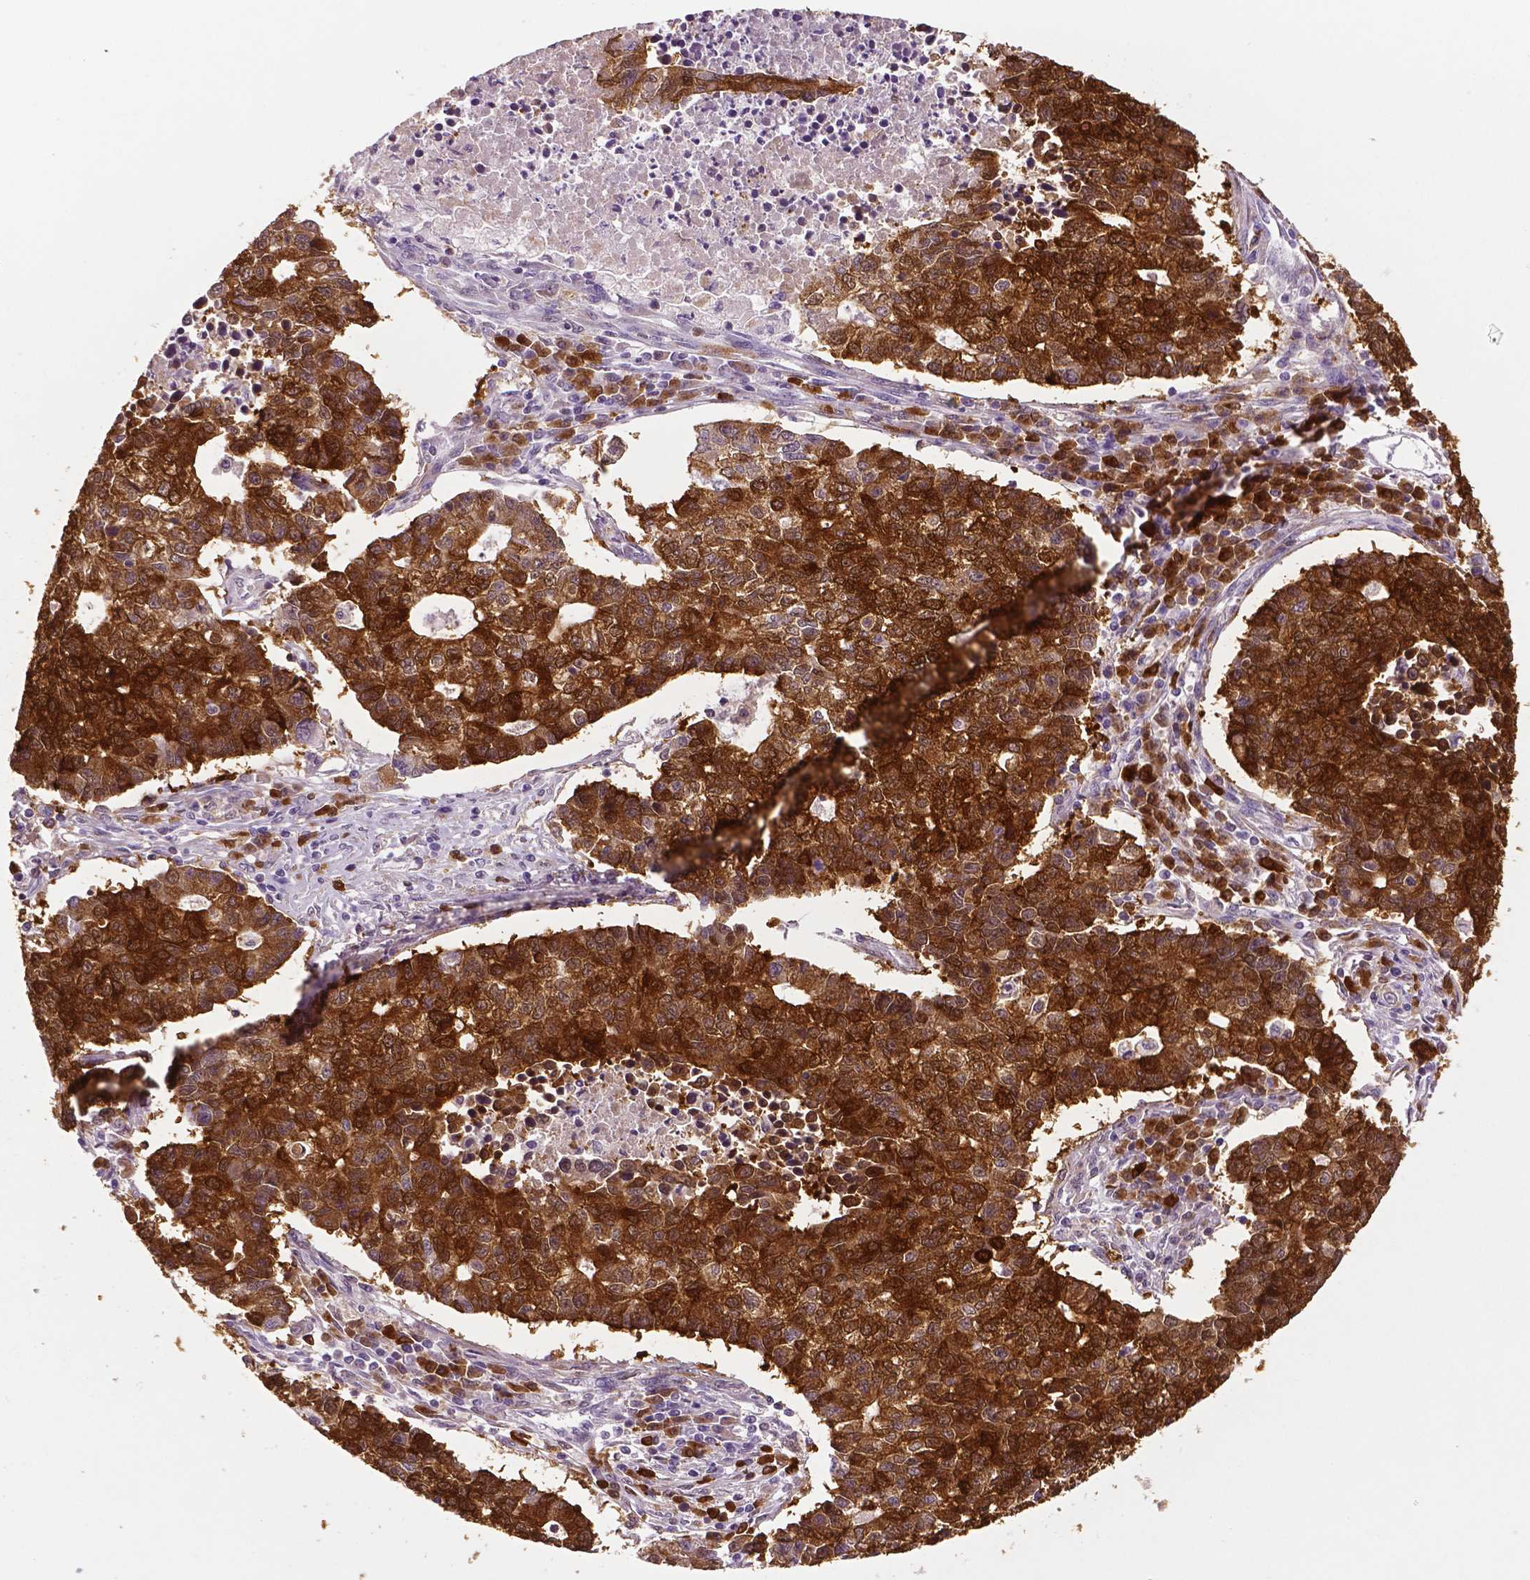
{"staining": {"intensity": "strong", "quantity": ">75%", "location": "cytoplasmic/membranous"}, "tissue": "lung cancer", "cell_type": "Tumor cells", "image_type": "cancer", "snomed": [{"axis": "morphology", "description": "Adenocarcinoma, NOS"}, {"axis": "topography", "description": "Lung"}], "caption": "IHC (DAB (3,3'-diaminobenzidine)) staining of human lung cancer displays strong cytoplasmic/membranous protein positivity in about >75% of tumor cells. The staining is performed using DAB brown chromogen to label protein expression. The nuclei are counter-stained blue using hematoxylin.", "gene": "PHGDH", "patient": {"sex": "male", "age": 57}}